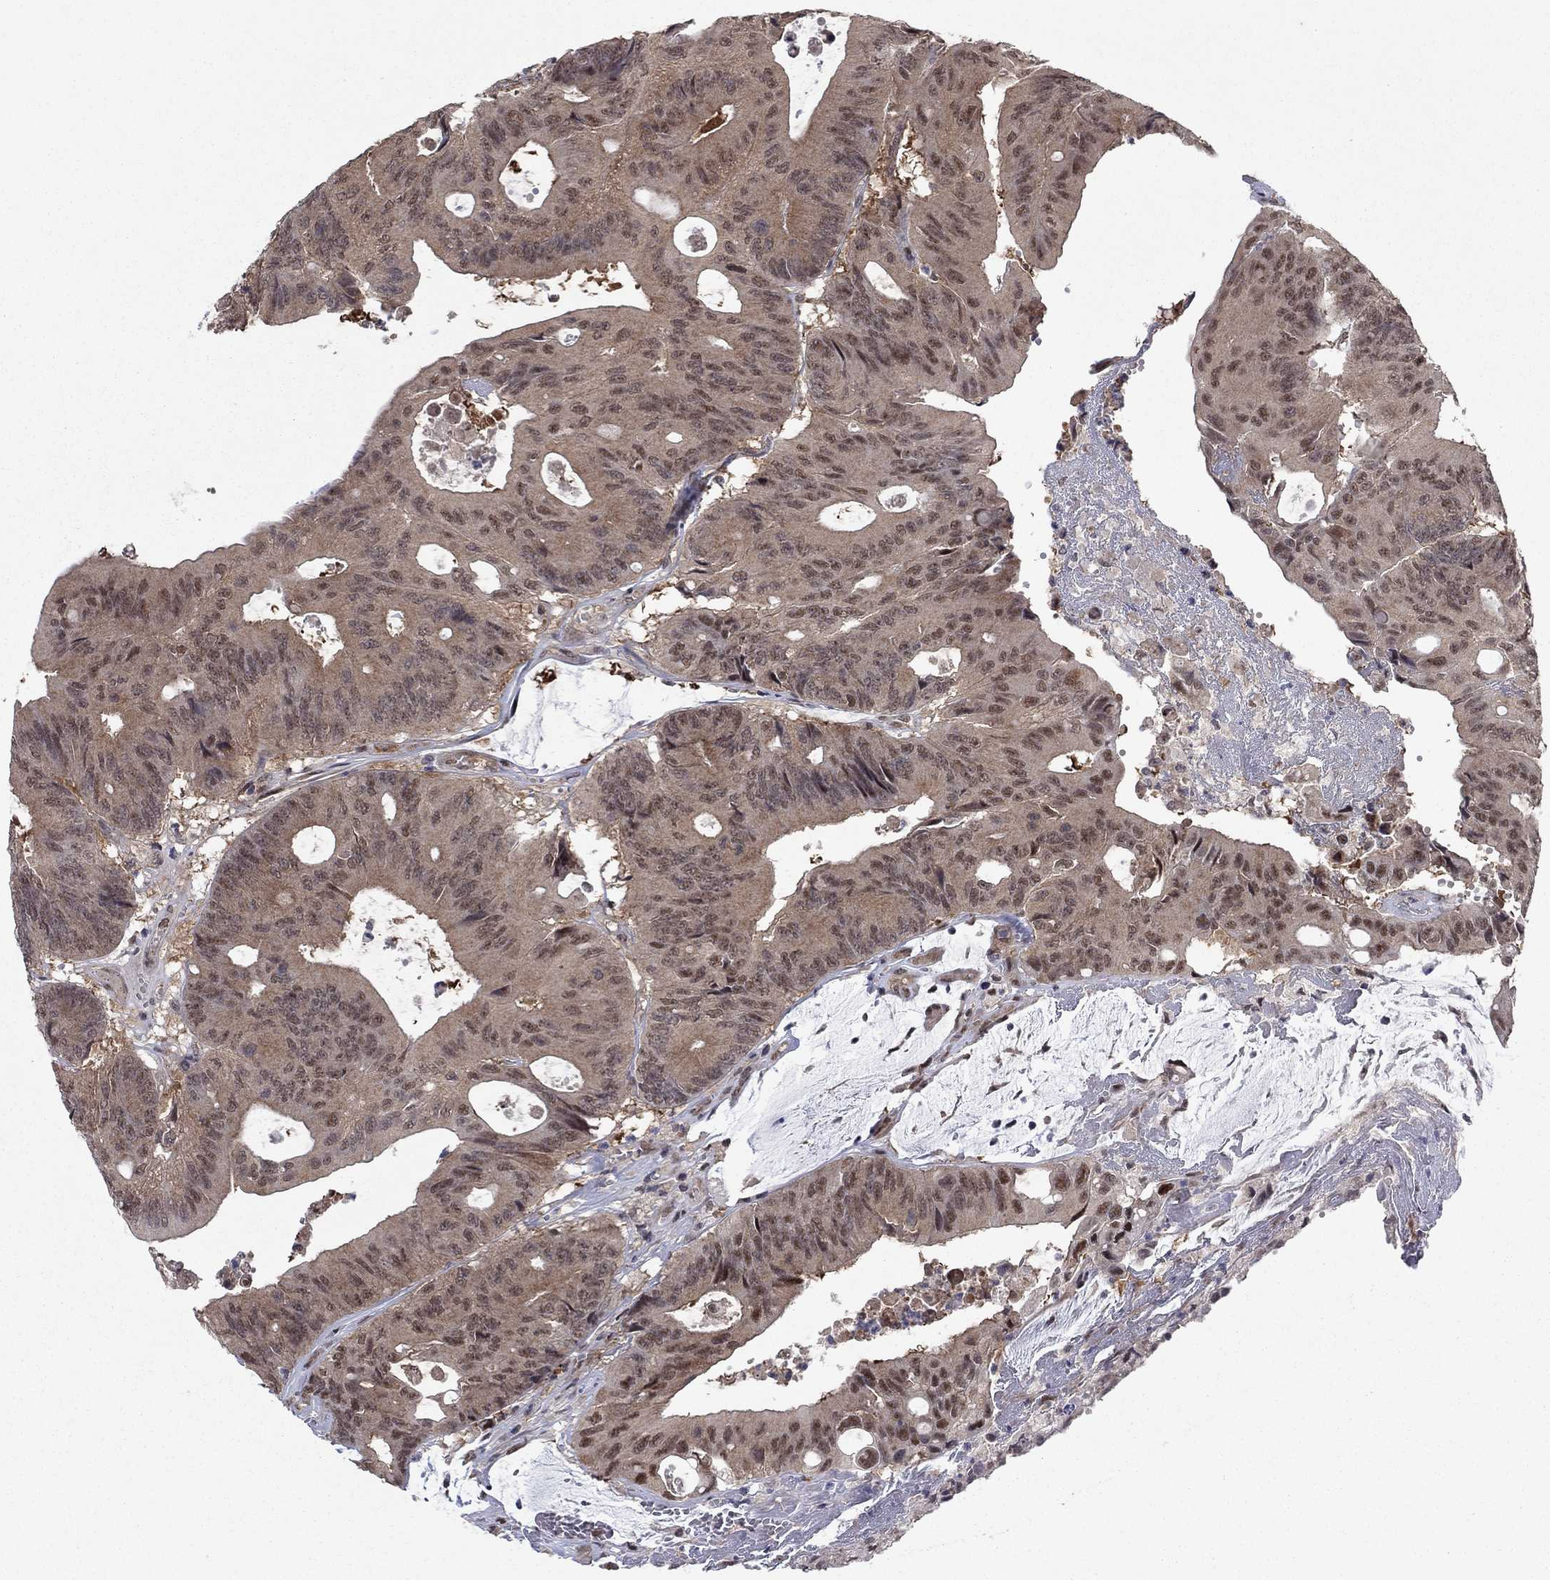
{"staining": {"intensity": "weak", "quantity": "25%-75%", "location": "cytoplasmic/membranous,nuclear"}, "tissue": "colorectal cancer", "cell_type": "Tumor cells", "image_type": "cancer", "snomed": [{"axis": "morphology", "description": "Normal tissue, NOS"}, {"axis": "morphology", "description": "Adenocarcinoma, NOS"}, {"axis": "topography", "description": "Colon"}], "caption": "About 25%-75% of tumor cells in human adenocarcinoma (colorectal) display weak cytoplasmic/membranous and nuclear protein positivity as visualized by brown immunohistochemical staining.", "gene": "PSMC1", "patient": {"sex": "male", "age": 65}}